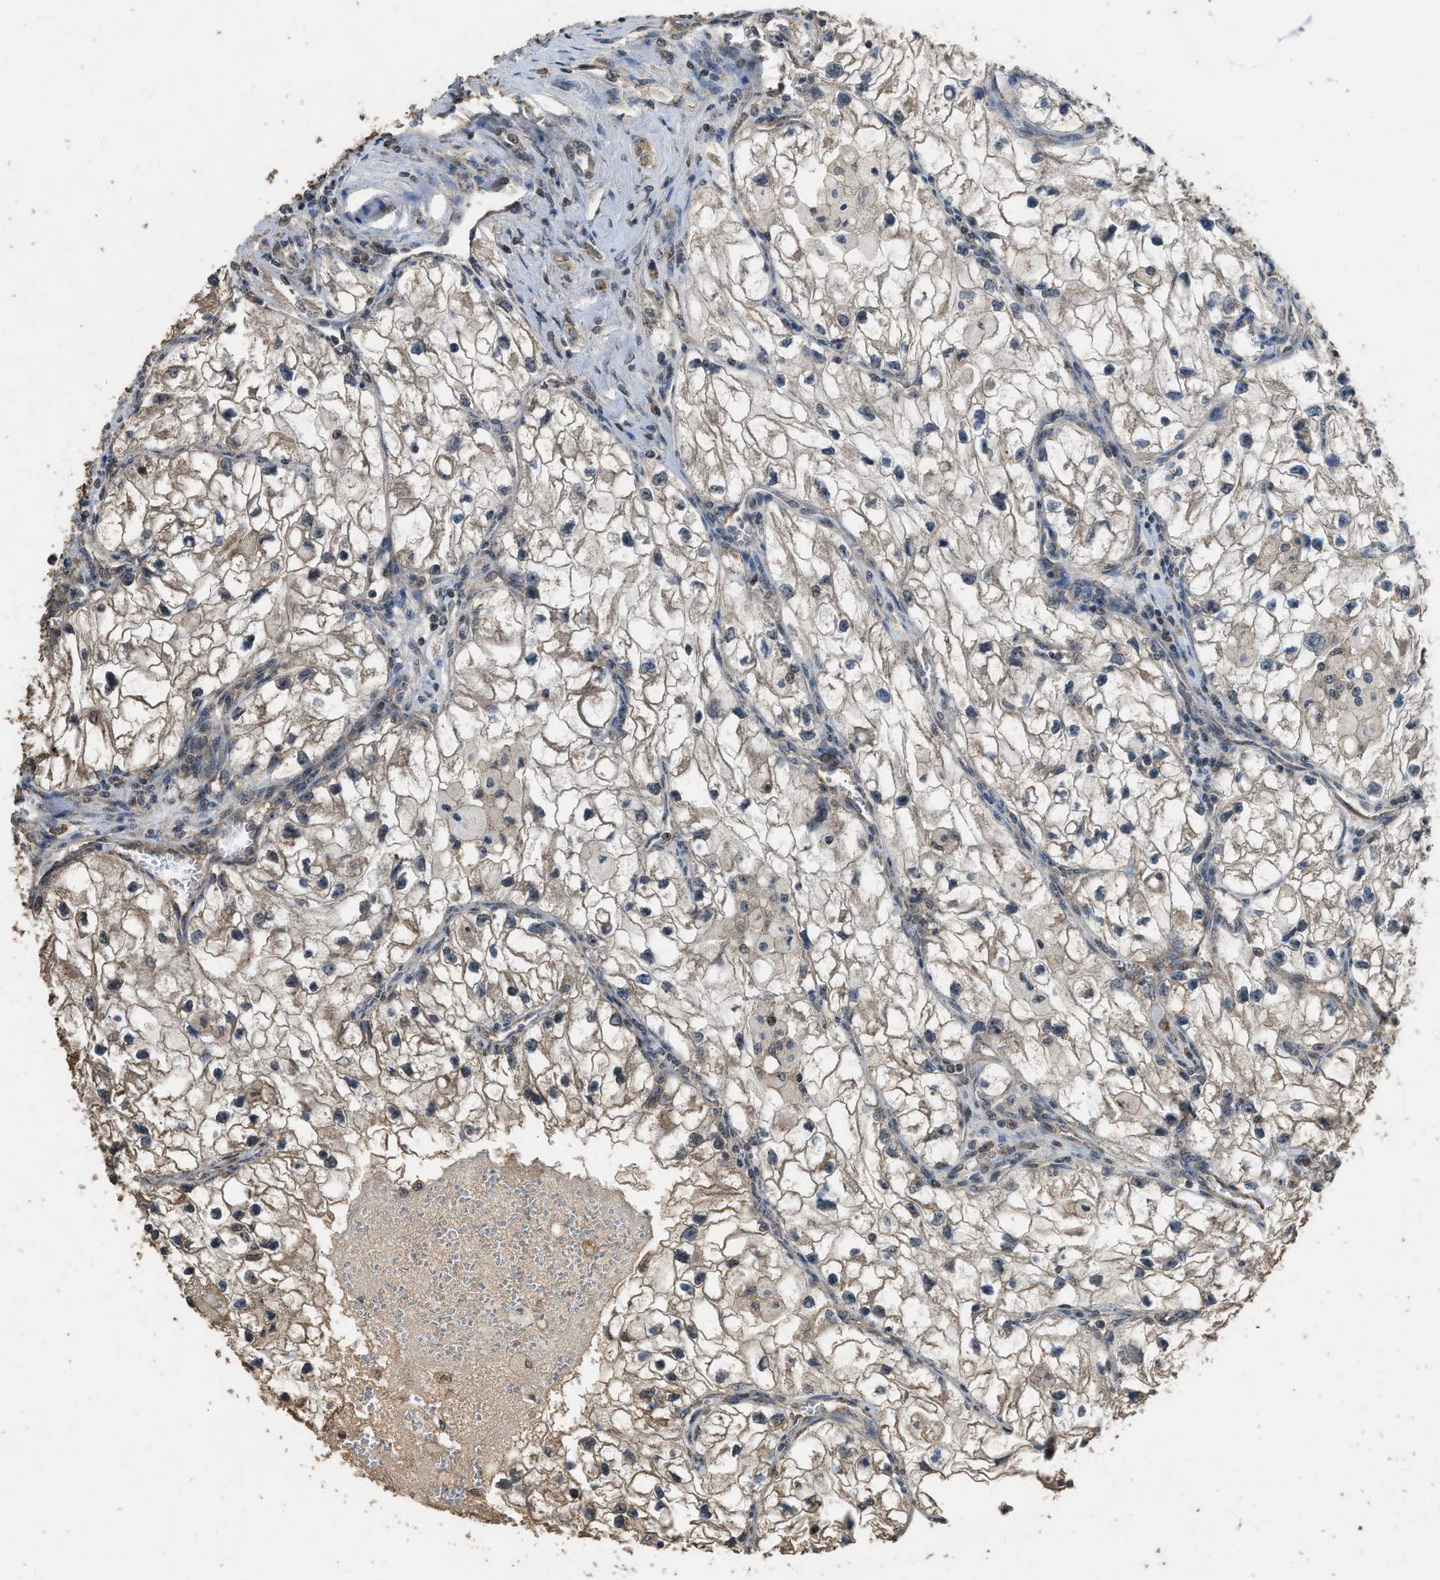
{"staining": {"intensity": "weak", "quantity": ">75%", "location": "cytoplasmic/membranous"}, "tissue": "renal cancer", "cell_type": "Tumor cells", "image_type": "cancer", "snomed": [{"axis": "morphology", "description": "Adenocarcinoma, NOS"}, {"axis": "topography", "description": "Kidney"}], "caption": "Weak cytoplasmic/membranous positivity is seen in about >75% of tumor cells in adenocarcinoma (renal).", "gene": "DENND6B", "patient": {"sex": "female", "age": 70}}